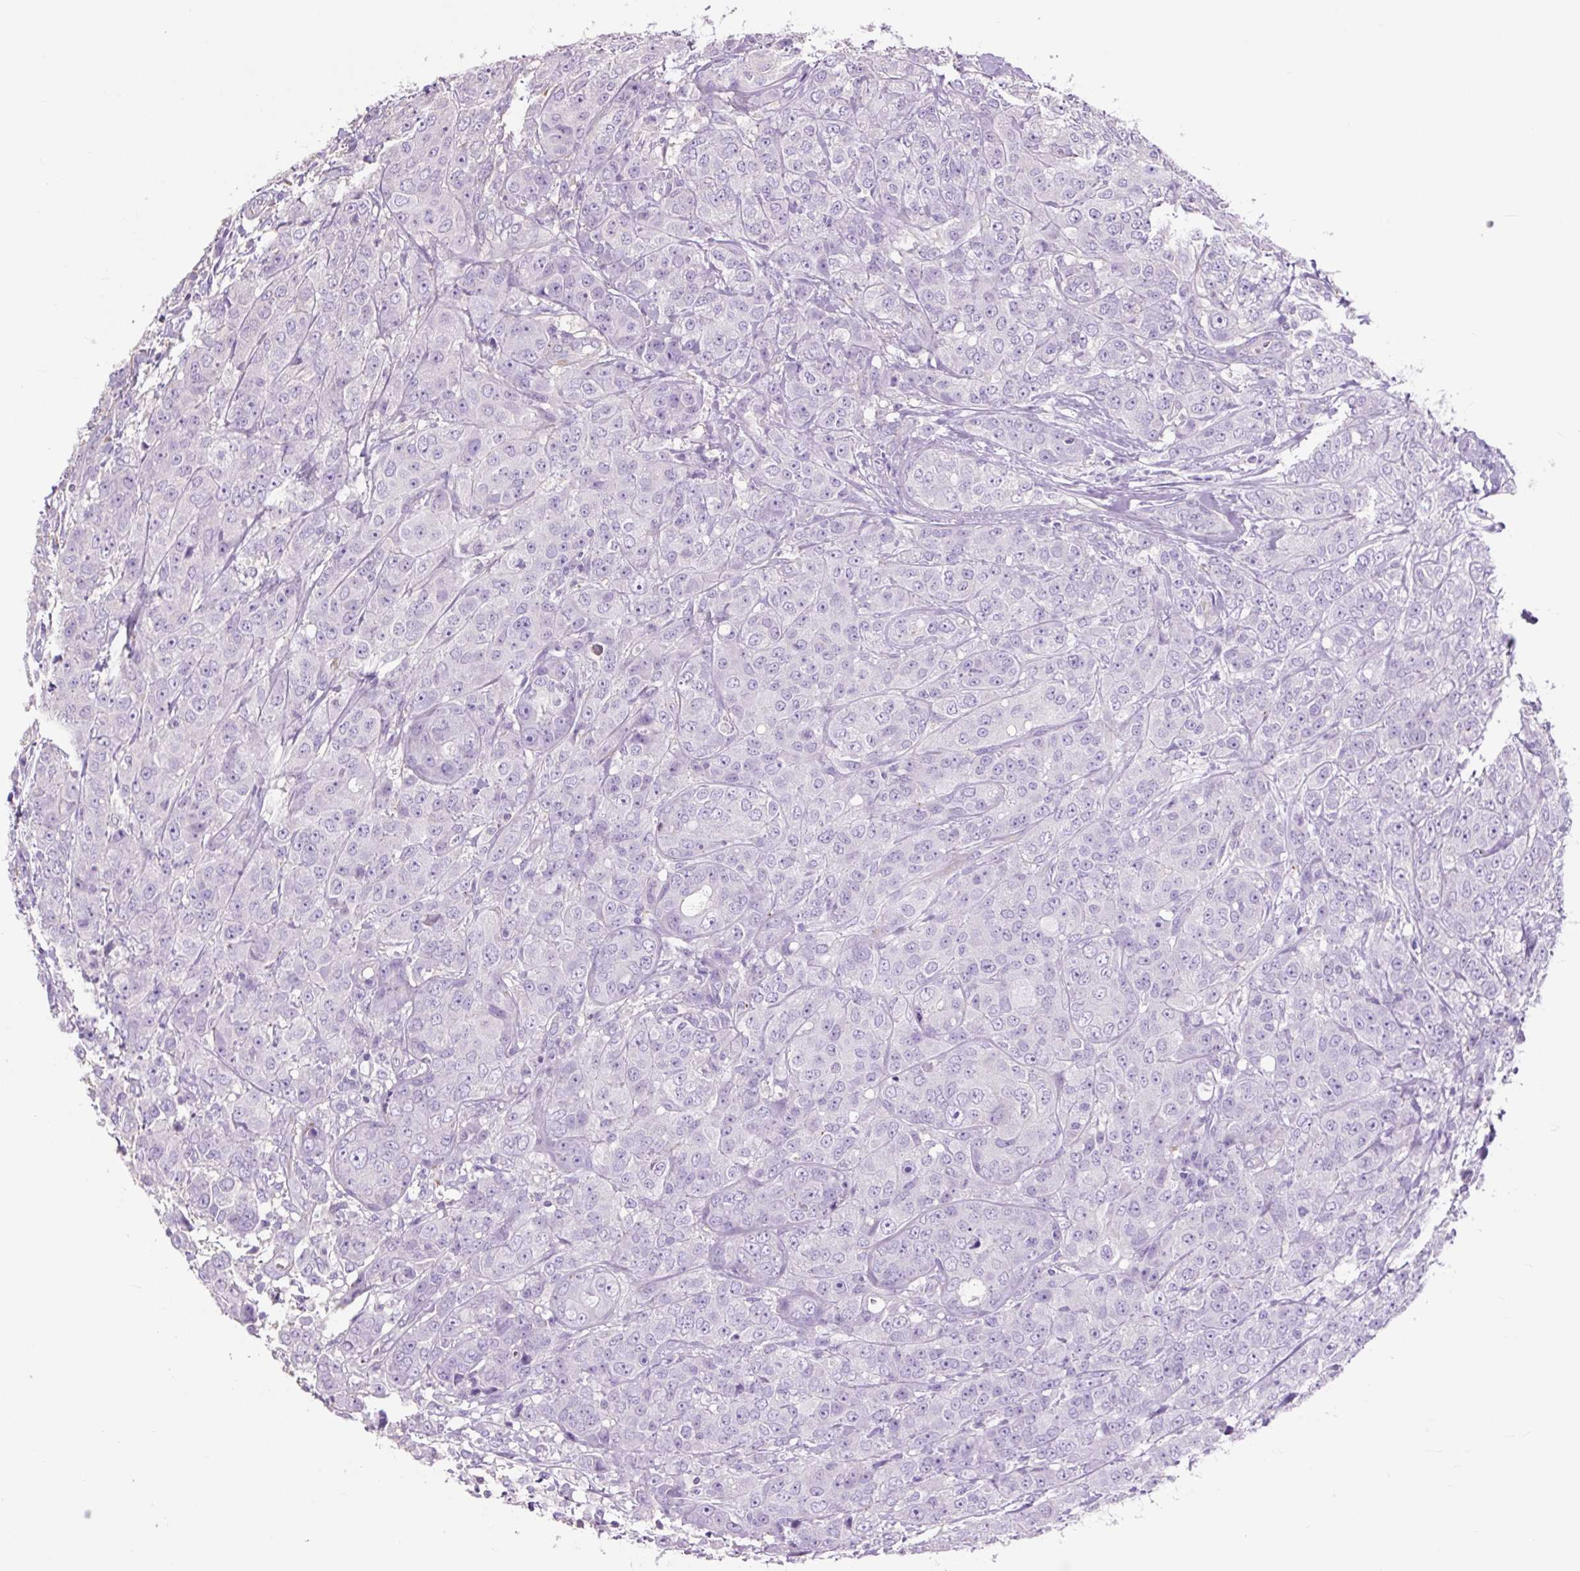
{"staining": {"intensity": "negative", "quantity": "none", "location": "none"}, "tissue": "breast cancer", "cell_type": "Tumor cells", "image_type": "cancer", "snomed": [{"axis": "morphology", "description": "Duct carcinoma"}, {"axis": "topography", "description": "Breast"}], "caption": "High power microscopy micrograph of an immunohistochemistry (IHC) histopathology image of breast cancer (invasive ductal carcinoma), revealing no significant positivity in tumor cells. The staining was performed using DAB to visualize the protein expression in brown, while the nuclei were stained in blue with hematoxylin (Magnification: 20x).", "gene": "OR10A7", "patient": {"sex": "female", "age": 43}}